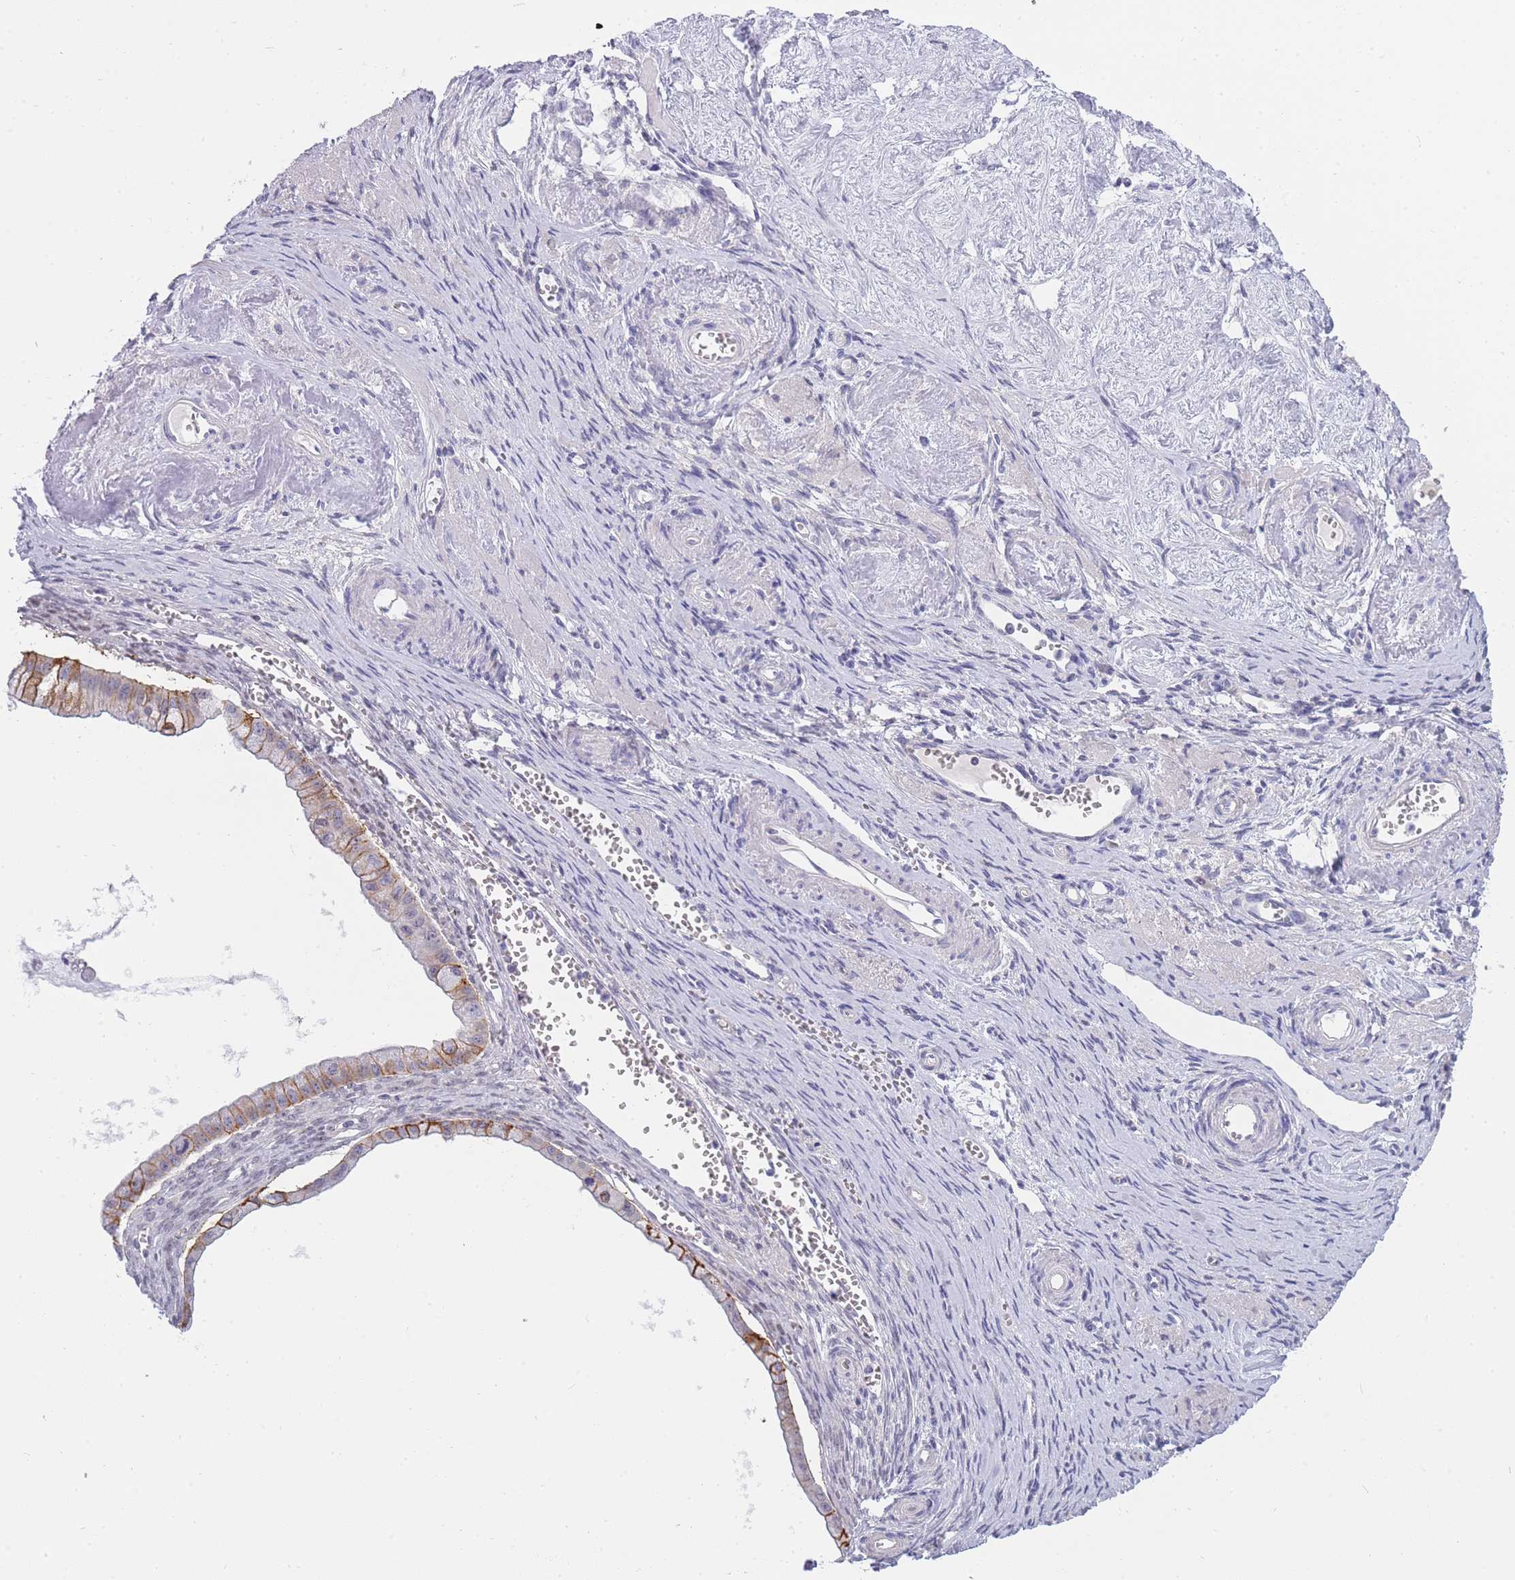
{"staining": {"intensity": "strong", "quantity": "25%-75%", "location": "cytoplasmic/membranous"}, "tissue": "ovarian cancer", "cell_type": "Tumor cells", "image_type": "cancer", "snomed": [{"axis": "morphology", "description": "Cystadenocarcinoma, mucinous, NOS"}, {"axis": "topography", "description": "Ovary"}], "caption": "A micrograph of ovarian mucinous cystadenocarcinoma stained for a protein exhibits strong cytoplasmic/membranous brown staining in tumor cells.", "gene": "PRR23B", "patient": {"sex": "female", "age": 59}}